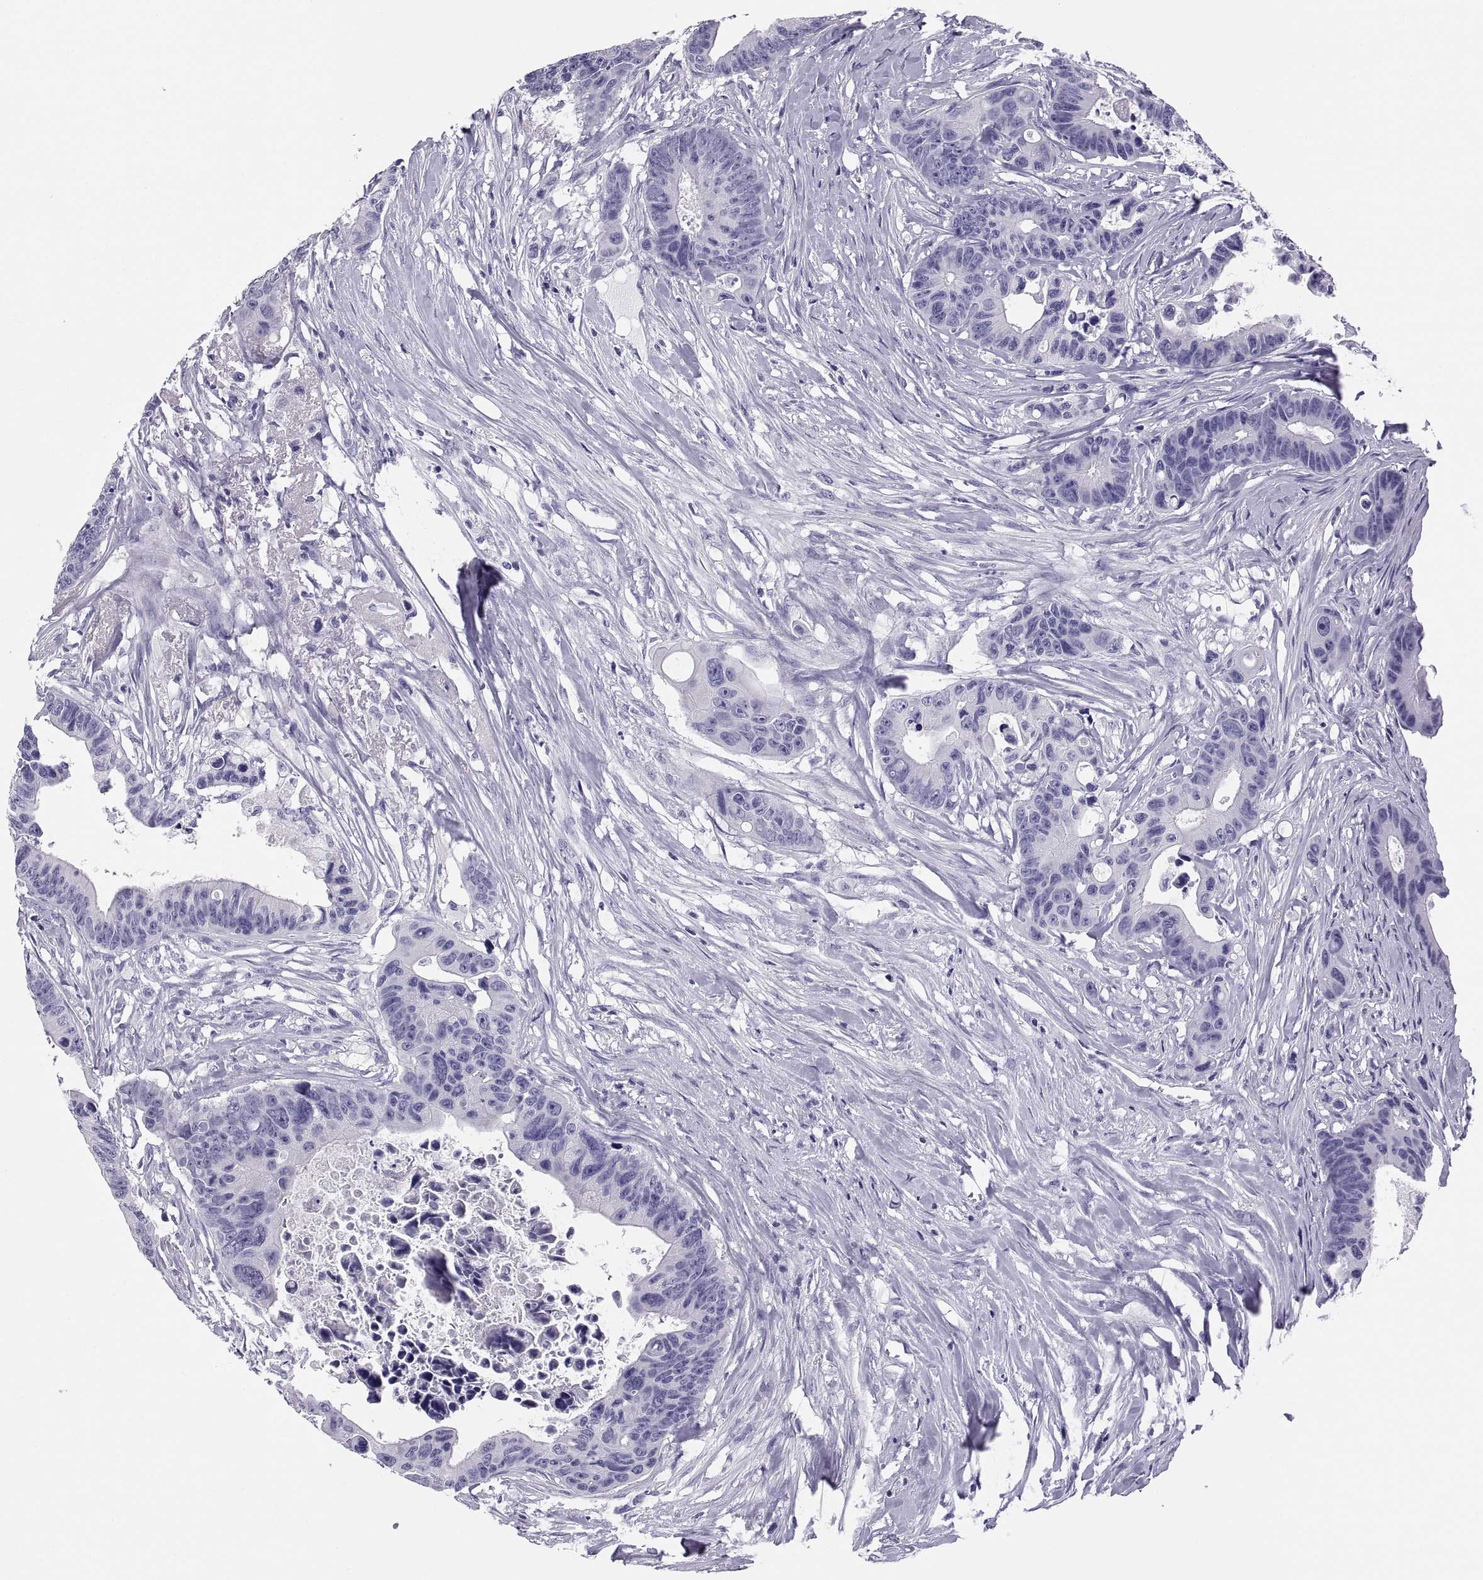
{"staining": {"intensity": "negative", "quantity": "none", "location": "none"}, "tissue": "colorectal cancer", "cell_type": "Tumor cells", "image_type": "cancer", "snomed": [{"axis": "morphology", "description": "Adenocarcinoma, NOS"}, {"axis": "topography", "description": "Colon"}], "caption": "The IHC photomicrograph has no significant staining in tumor cells of colorectal cancer tissue.", "gene": "RNASE12", "patient": {"sex": "female", "age": 87}}